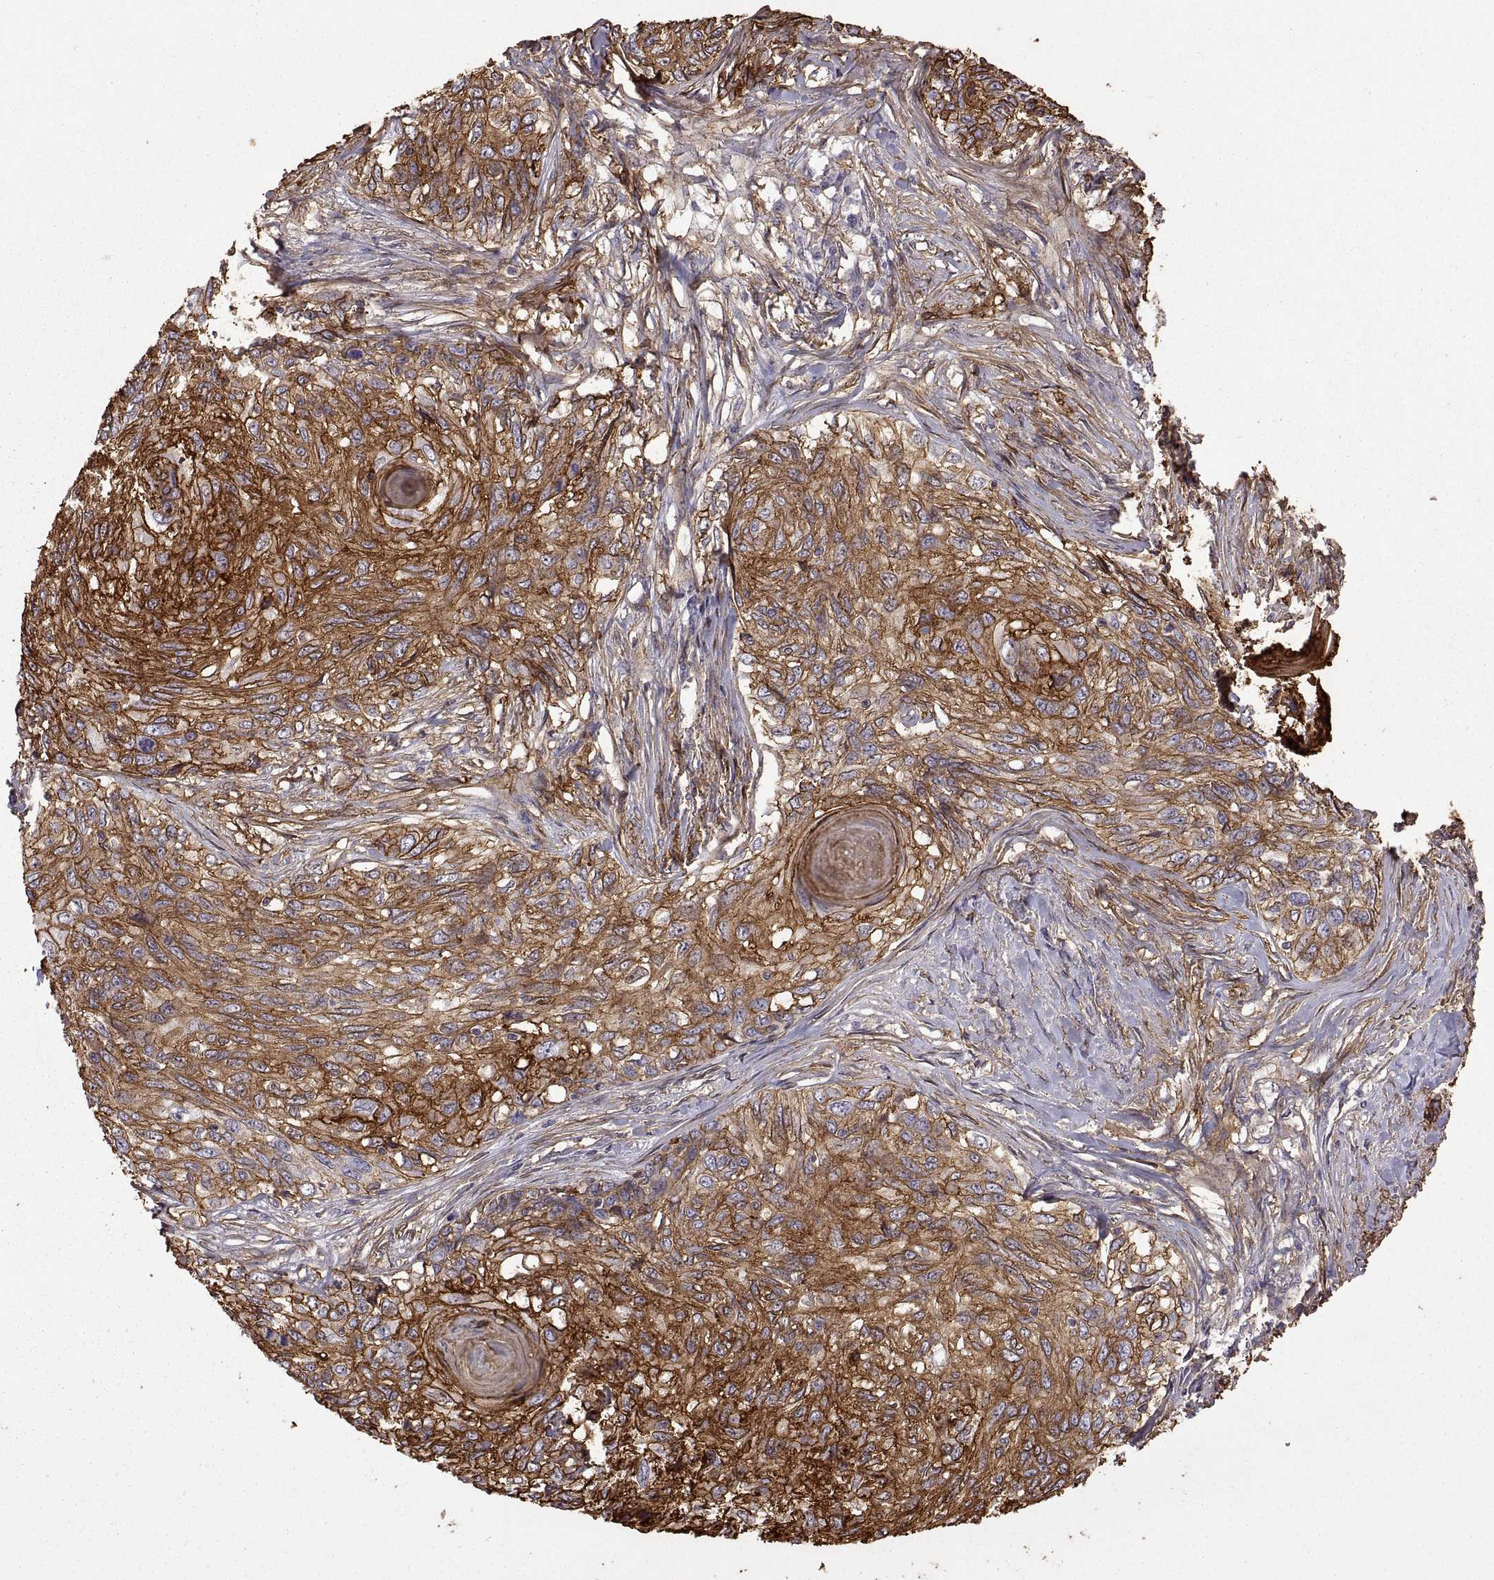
{"staining": {"intensity": "strong", "quantity": ">75%", "location": "cytoplasmic/membranous"}, "tissue": "skin cancer", "cell_type": "Tumor cells", "image_type": "cancer", "snomed": [{"axis": "morphology", "description": "Squamous cell carcinoma, NOS"}, {"axis": "topography", "description": "Skin"}], "caption": "This micrograph reveals immunohistochemistry (IHC) staining of skin squamous cell carcinoma, with high strong cytoplasmic/membranous expression in about >75% of tumor cells.", "gene": "S100A10", "patient": {"sex": "male", "age": 92}}